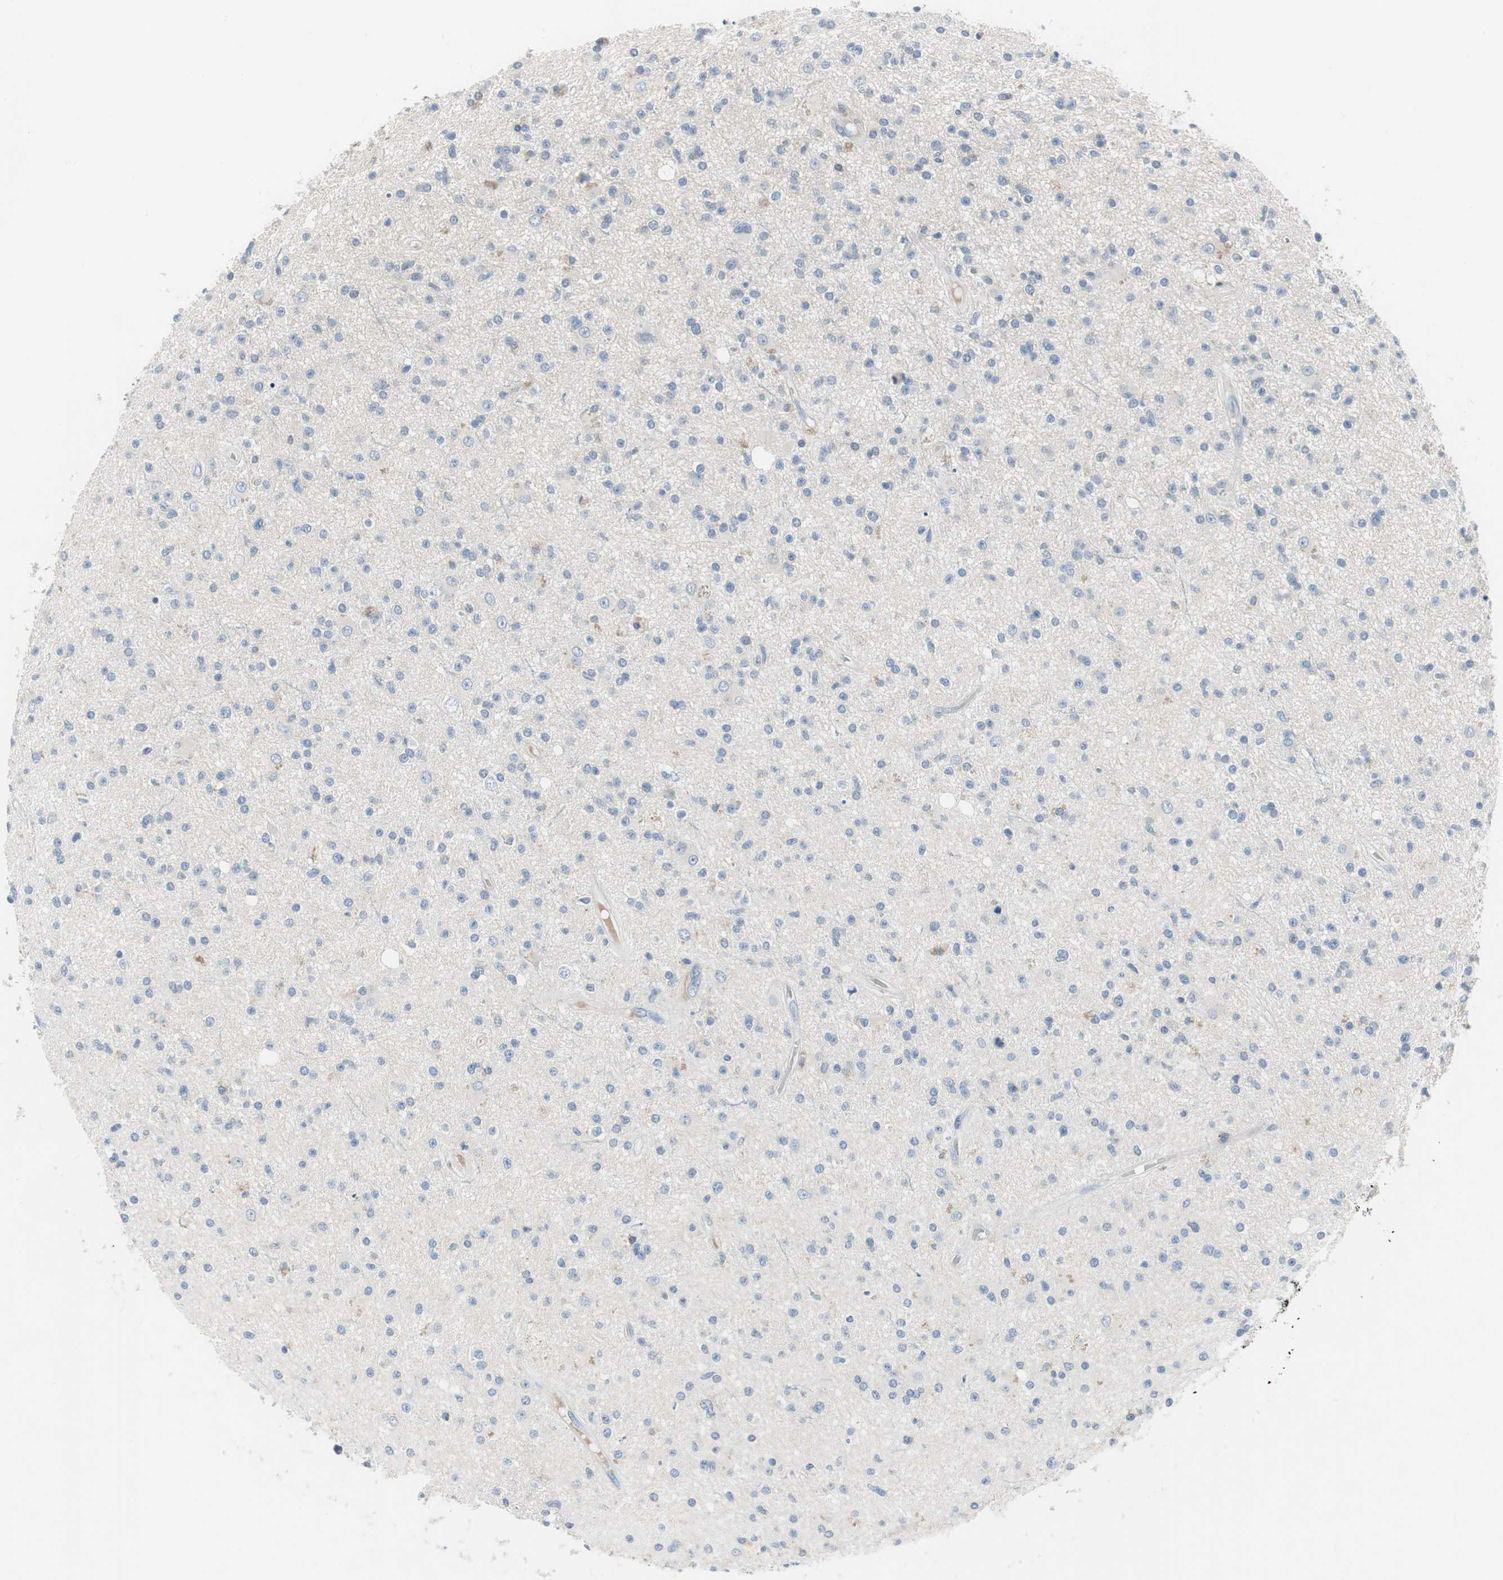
{"staining": {"intensity": "negative", "quantity": "none", "location": "none"}, "tissue": "glioma", "cell_type": "Tumor cells", "image_type": "cancer", "snomed": [{"axis": "morphology", "description": "Glioma, malignant, High grade"}, {"axis": "topography", "description": "Brain"}], "caption": "DAB (3,3'-diaminobenzidine) immunohistochemical staining of human glioma shows no significant expression in tumor cells. (Stains: DAB IHC with hematoxylin counter stain, Microscopy: brightfield microscopy at high magnification).", "gene": "PIGR", "patient": {"sex": "male", "age": 33}}